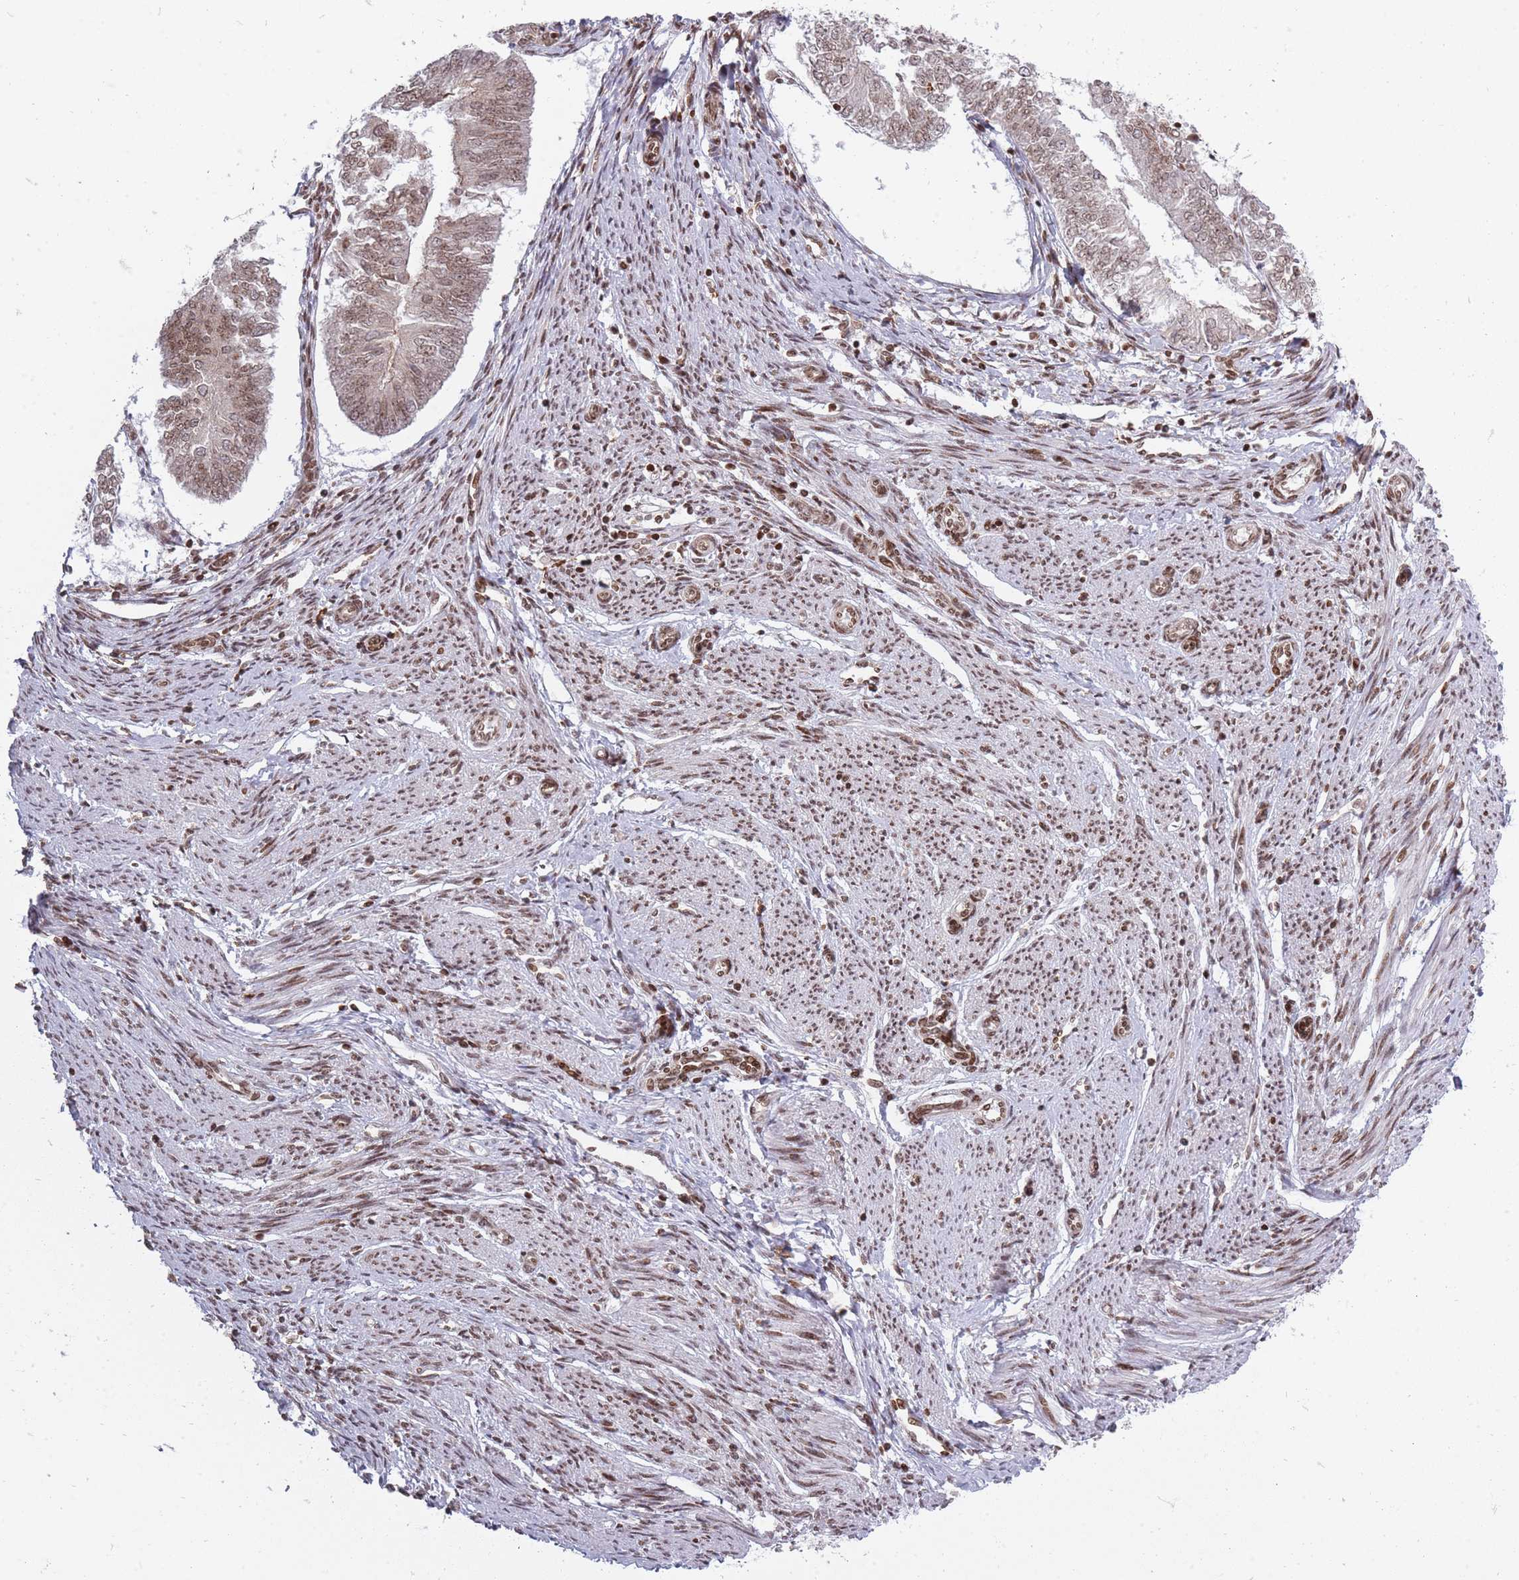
{"staining": {"intensity": "weak", "quantity": ">75%", "location": "nuclear"}, "tissue": "endometrial cancer", "cell_type": "Tumor cells", "image_type": "cancer", "snomed": [{"axis": "morphology", "description": "Adenocarcinoma, NOS"}, {"axis": "topography", "description": "Endometrium"}], "caption": "Endometrial adenocarcinoma was stained to show a protein in brown. There is low levels of weak nuclear positivity in about >75% of tumor cells.", "gene": "TMC6", "patient": {"sex": "female", "age": 58}}